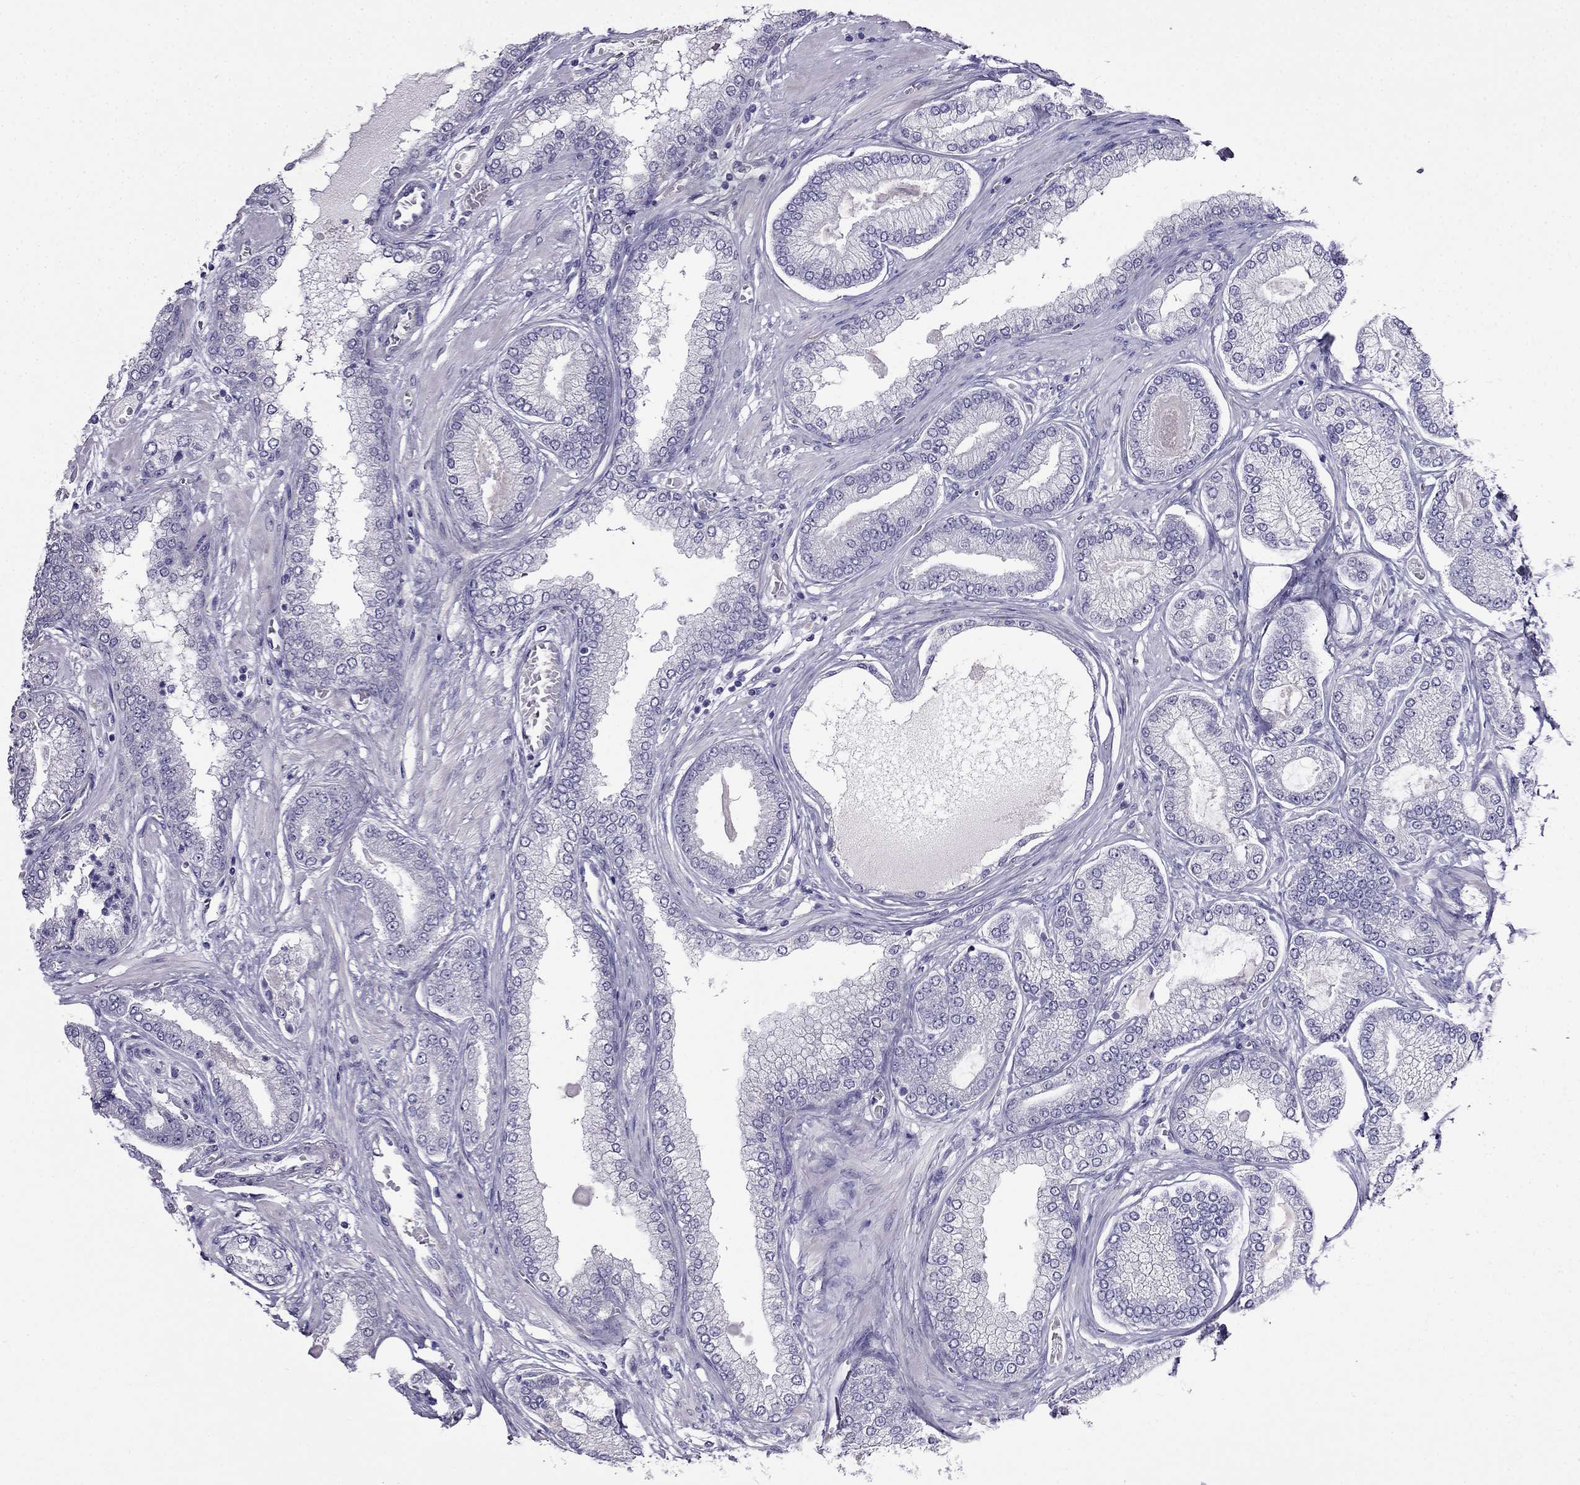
{"staining": {"intensity": "negative", "quantity": "none", "location": "none"}, "tissue": "prostate cancer", "cell_type": "Tumor cells", "image_type": "cancer", "snomed": [{"axis": "morphology", "description": "Adenocarcinoma, Low grade"}, {"axis": "topography", "description": "Prostate"}], "caption": "The immunohistochemistry (IHC) micrograph has no significant positivity in tumor cells of prostate cancer tissue. Brightfield microscopy of immunohistochemistry (IHC) stained with DAB (3,3'-diaminobenzidine) (brown) and hematoxylin (blue), captured at high magnification.", "gene": "SCNN1D", "patient": {"sex": "male", "age": 57}}